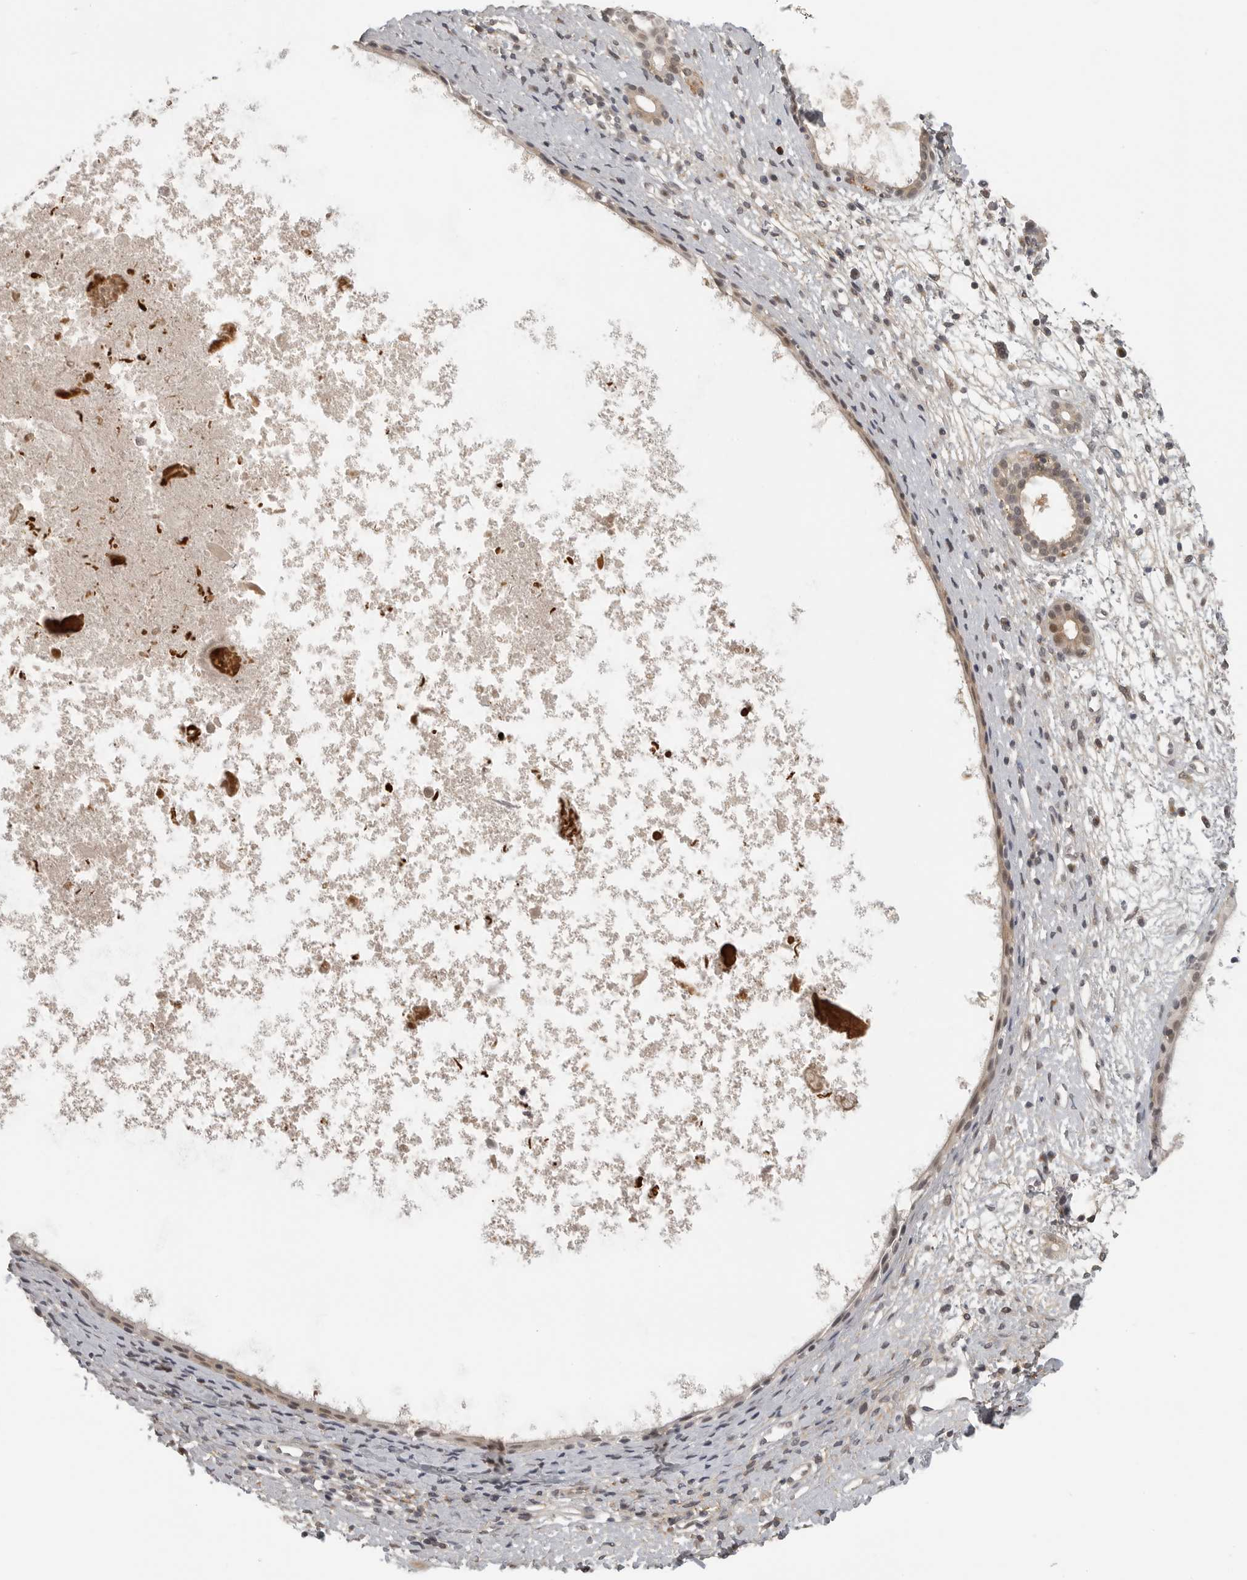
{"staining": {"intensity": "weak", "quantity": ">75%", "location": "cytoplasmic/membranous,nuclear"}, "tissue": "nasopharynx", "cell_type": "Respiratory epithelial cells", "image_type": "normal", "snomed": [{"axis": "morphology", "description": "Normal tissue, NOS"}, {"axis": "topography", "description": "Nasopharynx"}], "caption": "Nasopharynx stained with DAB (3,3'-diaminobenzidine) IHC displays low levels of weak cytoplasmic/membranous,nuclear staining in about >75% of respiratory epithelial cells. (DAB (3,3'-diaminobenzidine) IHC with brightfield microscopy, high magnification).", "gene": "UROD", "patient": {"sex": "male", "age": 22}}